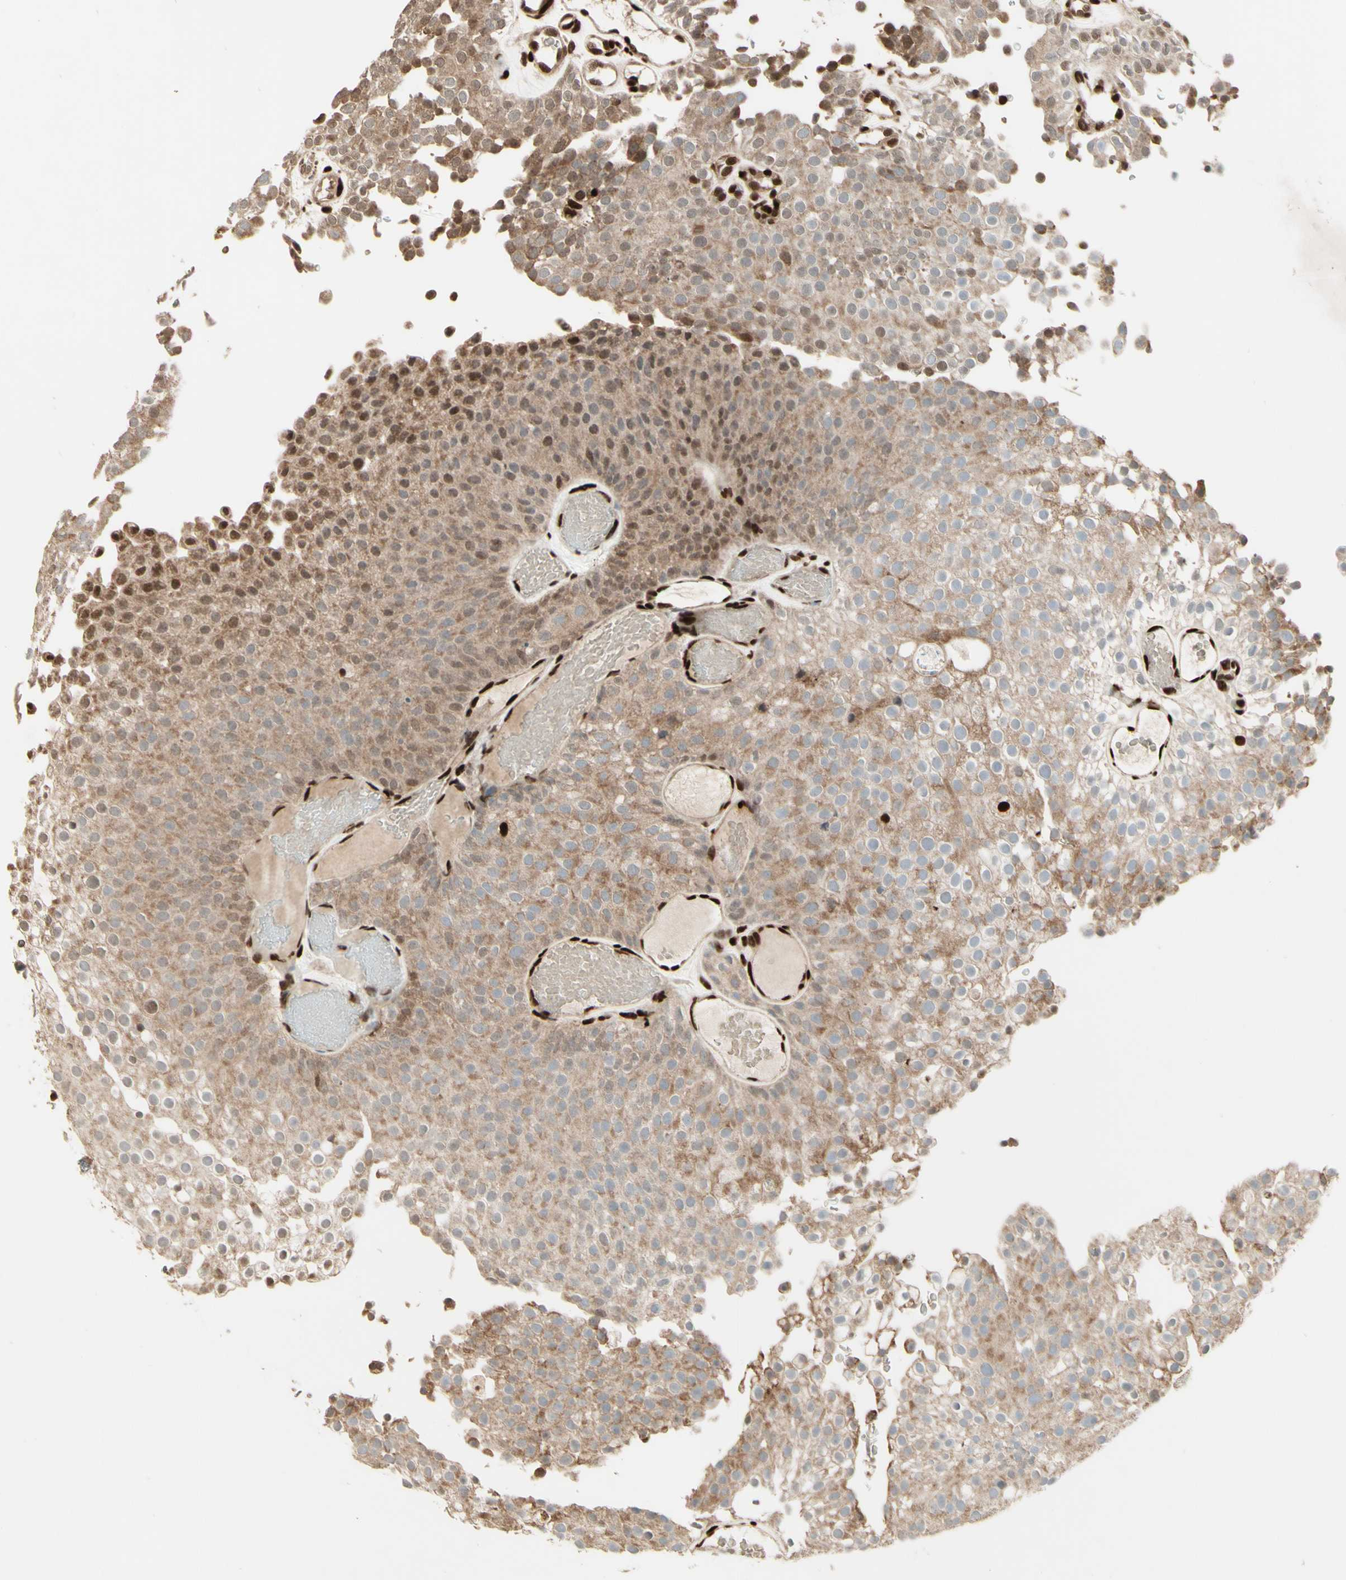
{"staining": {"intensity": "weak", "quantity": ">75%", "location": "cytoplasmic/membranous,nuclear"}, "tissue": "urothelial cancer", "cell_type": "Tumor cells", "image_type": "cancer", "snomed": [{"axis": "morphology", "description": "Urothelial carcinoma, Low grade"}, {"axis": "topography", "description": "Urinary bladder"}], "caption": "DAB (3,3'-diaminobenzidine) immunohistochemical staining of human urothelial carcinoma (low-grade) shows weak cytoplasmic/membranous and nuclear protein positivity in about >75% of tumor cells.", "gene": "NR3C1", "patient": {"sex": "male", "age": 78}}